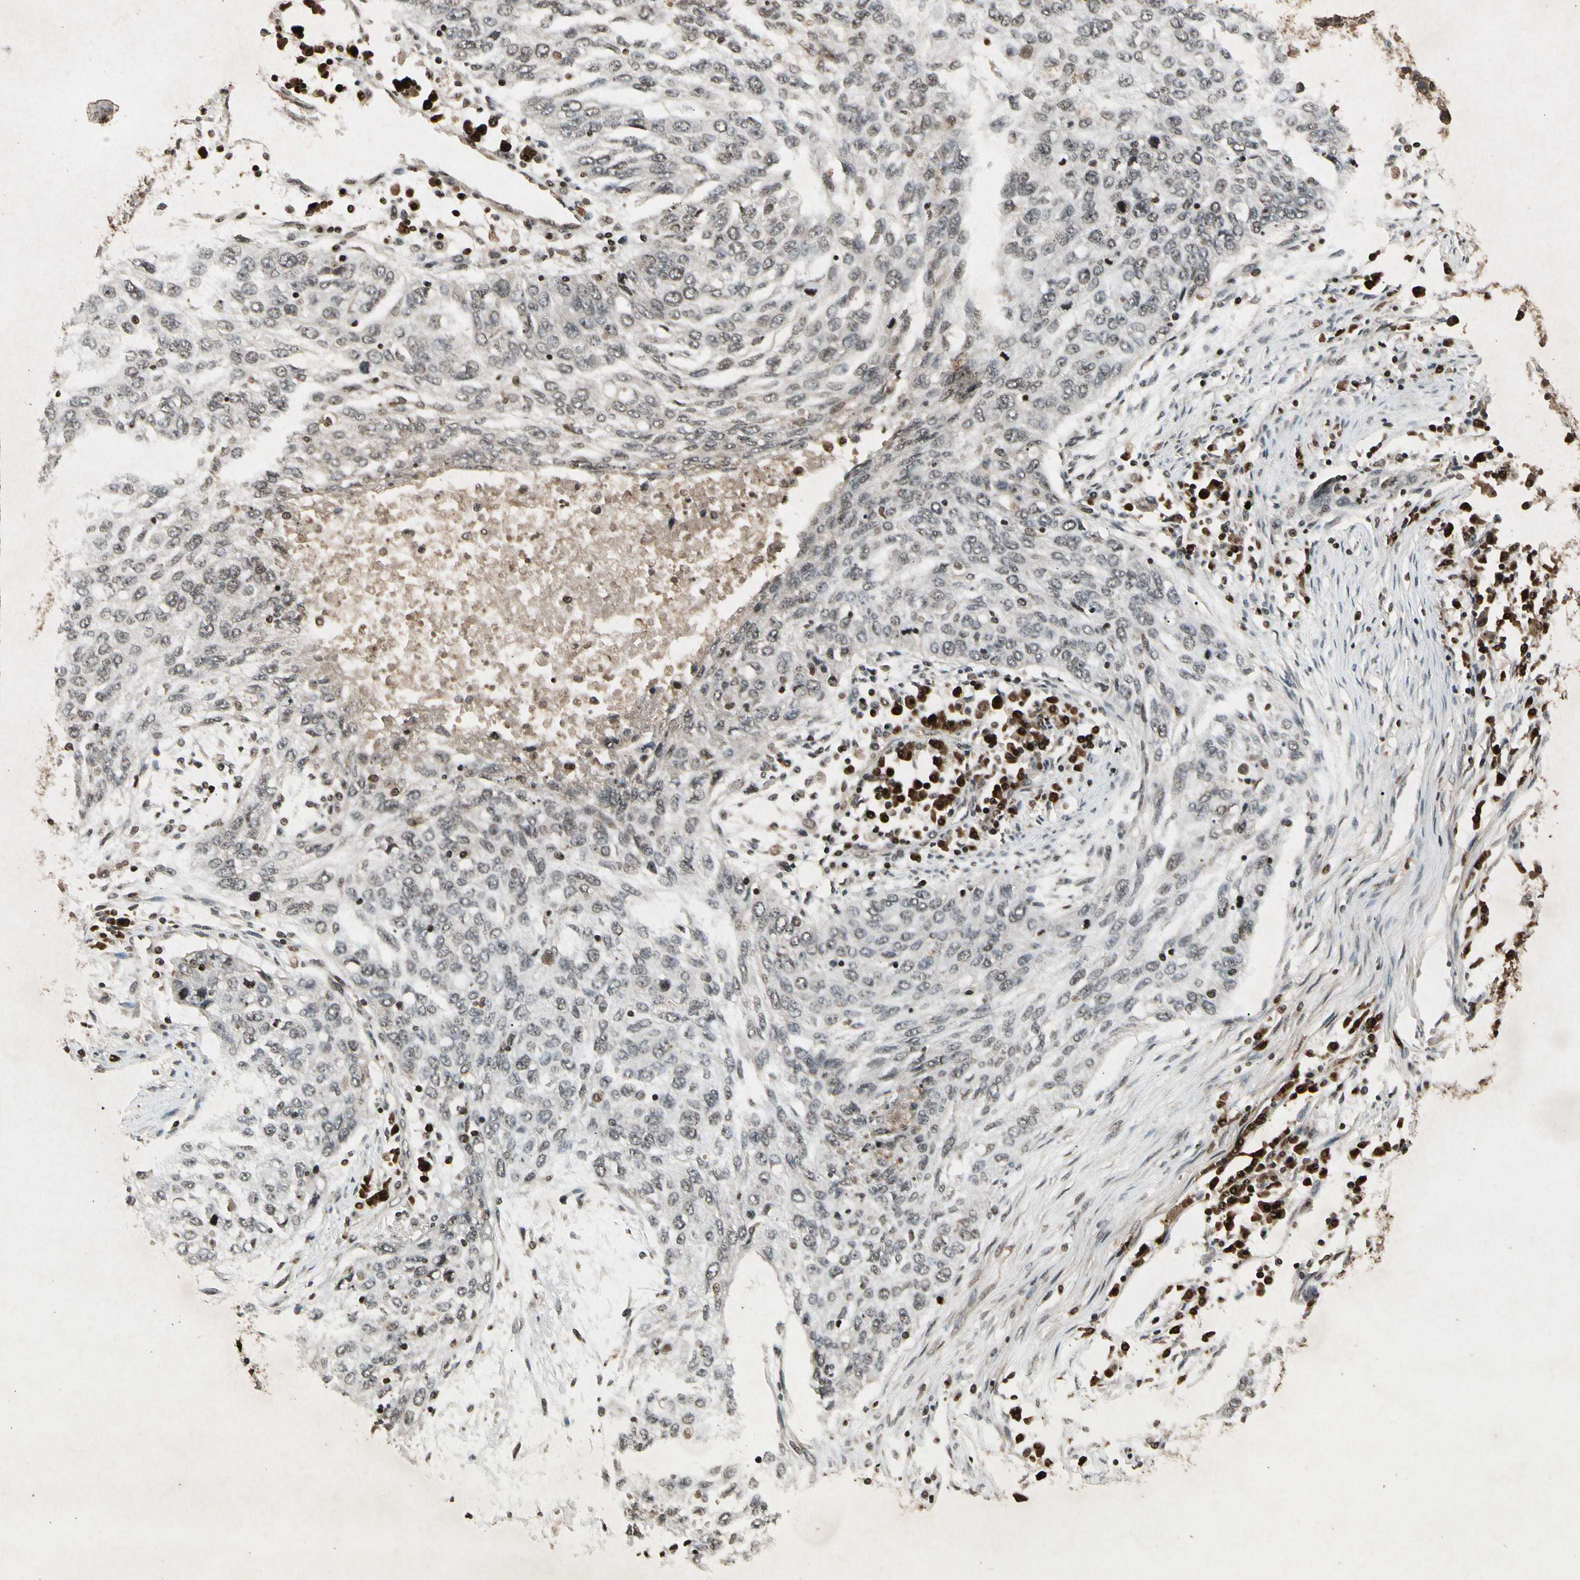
{"staining": {"intensity": "weak", "quantity": ">75%", "location": "cytoplasmic/membranous"}, "tissue": "lung cancer", "cell_type": "Tumor cells", "image_type": "cancer", "snomed": [{"axis": "morphology", "description": "Squamous cell carcinoma, NOS"}, {"axis": "topography", "description": "Lung"}], "caption": "Approximately >75% of tumor cells in human lung cancer (squamous cell carcinoma) reveal weak cytoplasmic/membranous protein positivity as visualized by brown immunohistochemical staining.", "gene": "GLRX", "patient": {"sex": "female", "age": 63}}